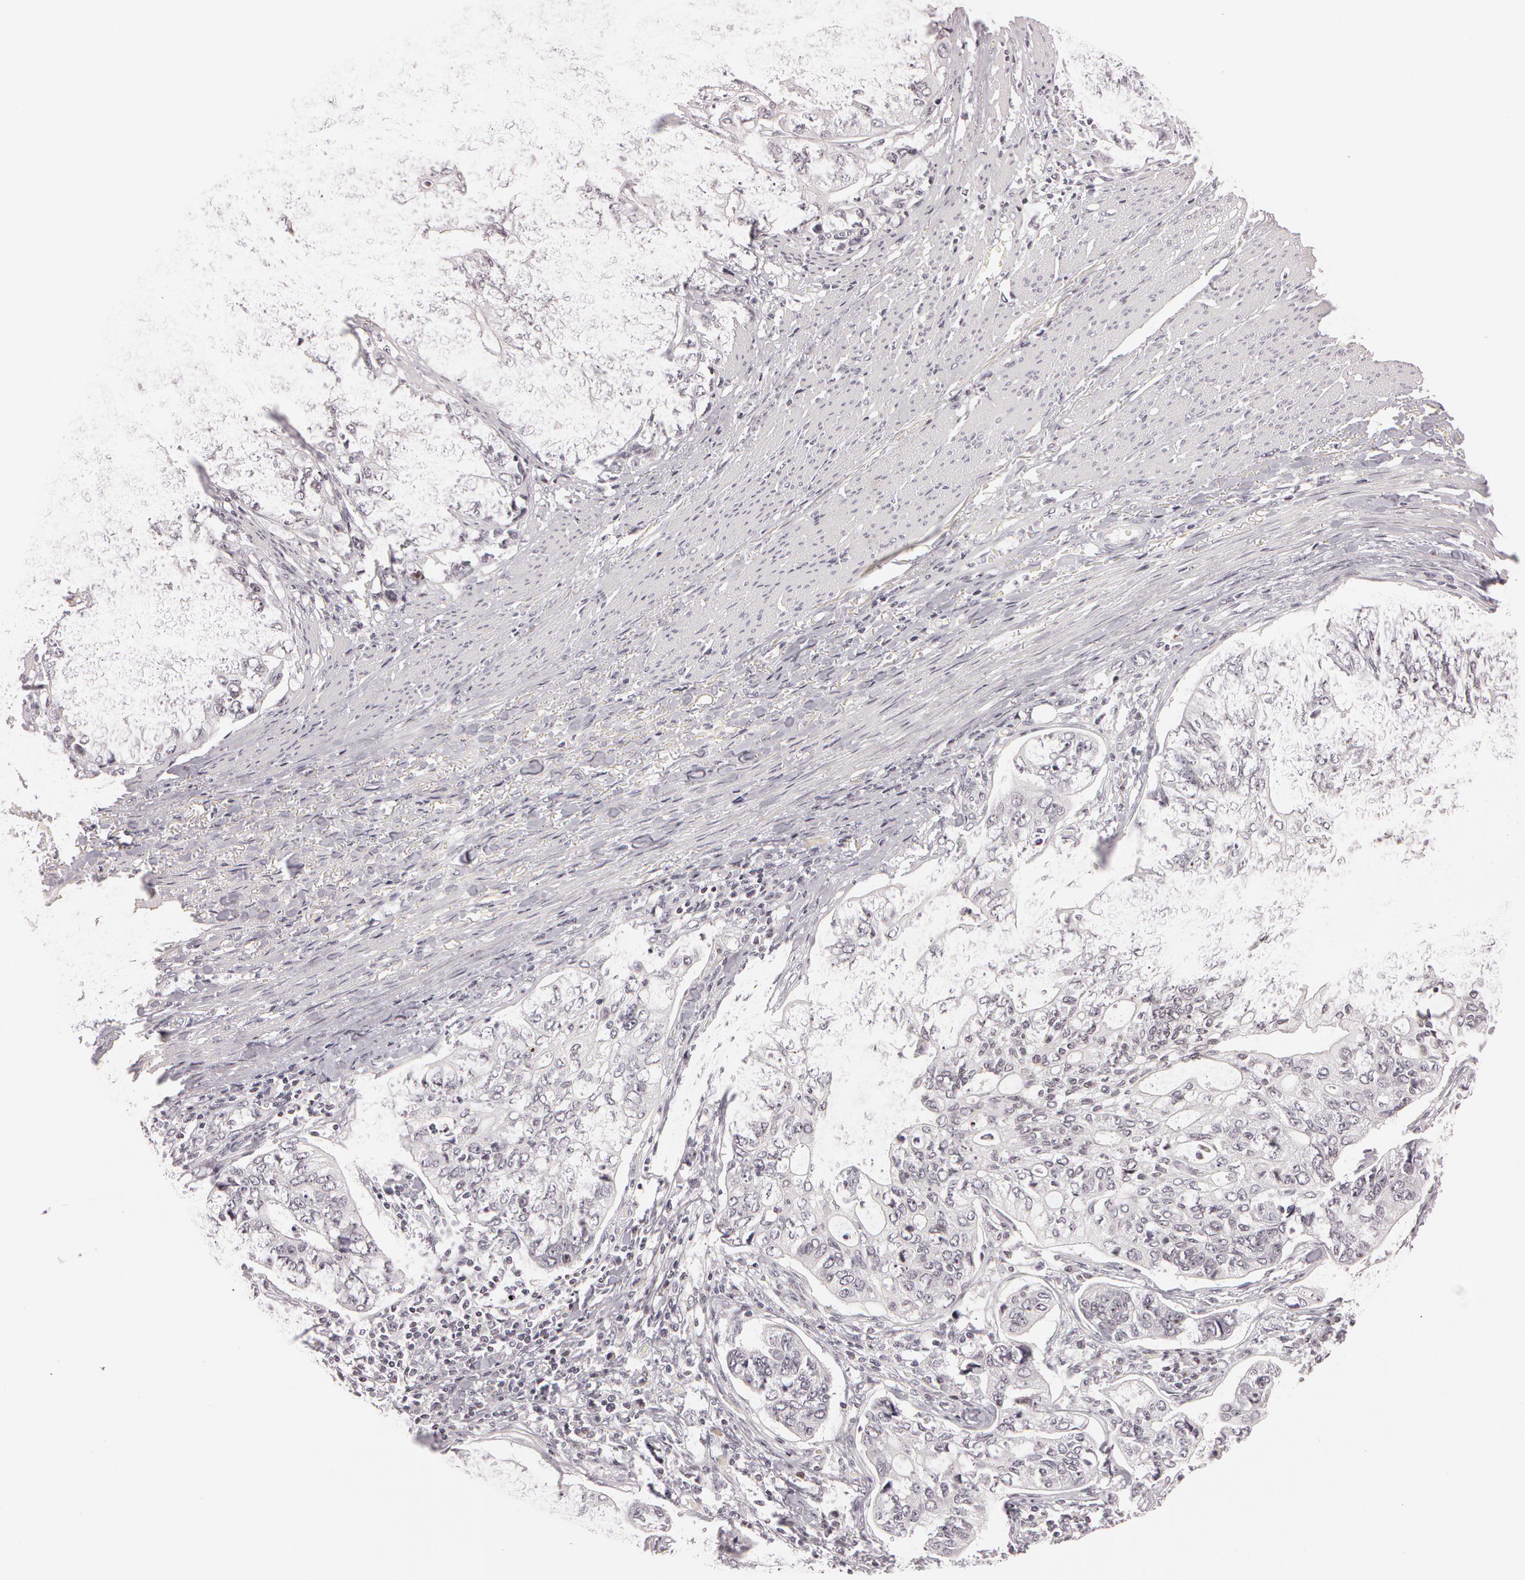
{"staining": {"intensity": "negative", "quantity": "none", "location": "none"}, "tissue": "stomach cancer", "cell_type": "Tumor cells", "image_type": "cancer", "snomed": [{"axis": "morphology", "description": "Adenocarcinoma, NOS"}, {"axis": "topography", "description": "Esophagus"}, {"axis": "topography", "description": "Stomach"}], "caption": "The micrograph reveals no significant expression in tumor cells of adenocarcinoma (stomach).", "gene": "FBL", "patient": {"sex": "male", "age": 74}}